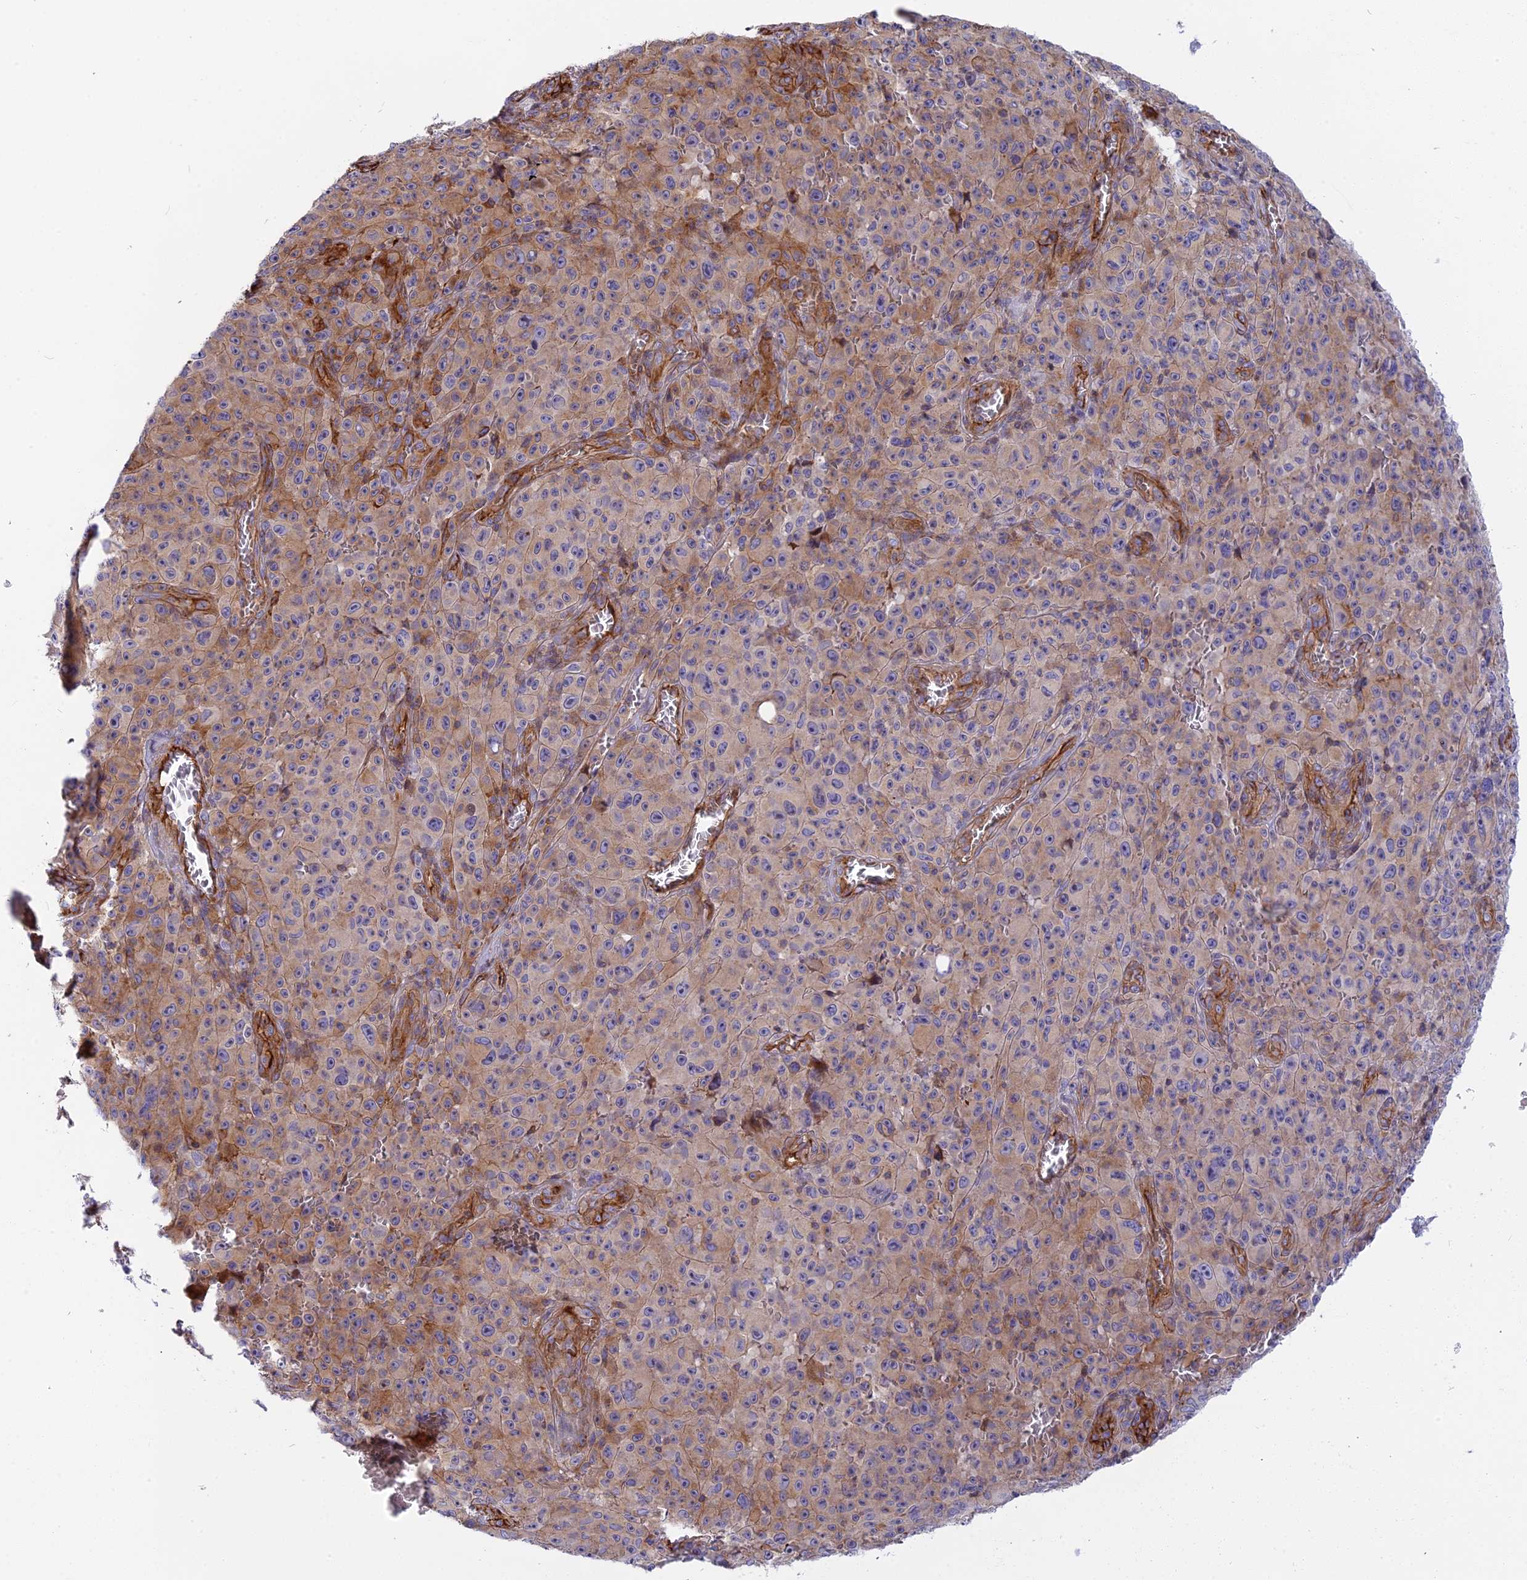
{"staining": {"intensity": "moderate", "quantity": "25%-75%", "location": "cytoplasmic/membranous"}, "tissue": "melanoma", "cell_type": "Tumor cells", "image_type": "cancer", "snomed": [{"axis": "morphology", "description": "Malignant melanoma, NOS"}, {"axis": "topography", "description": "Skin"}], "caption": "Immunohistochemical staining of human melanoma demonstrates medium levels of moderate cytoplasmic/membranous expression in about 25%-75% of tumor cells.", "gene": "CNBD2", "patient": {"sex": "female", "age": 82}}